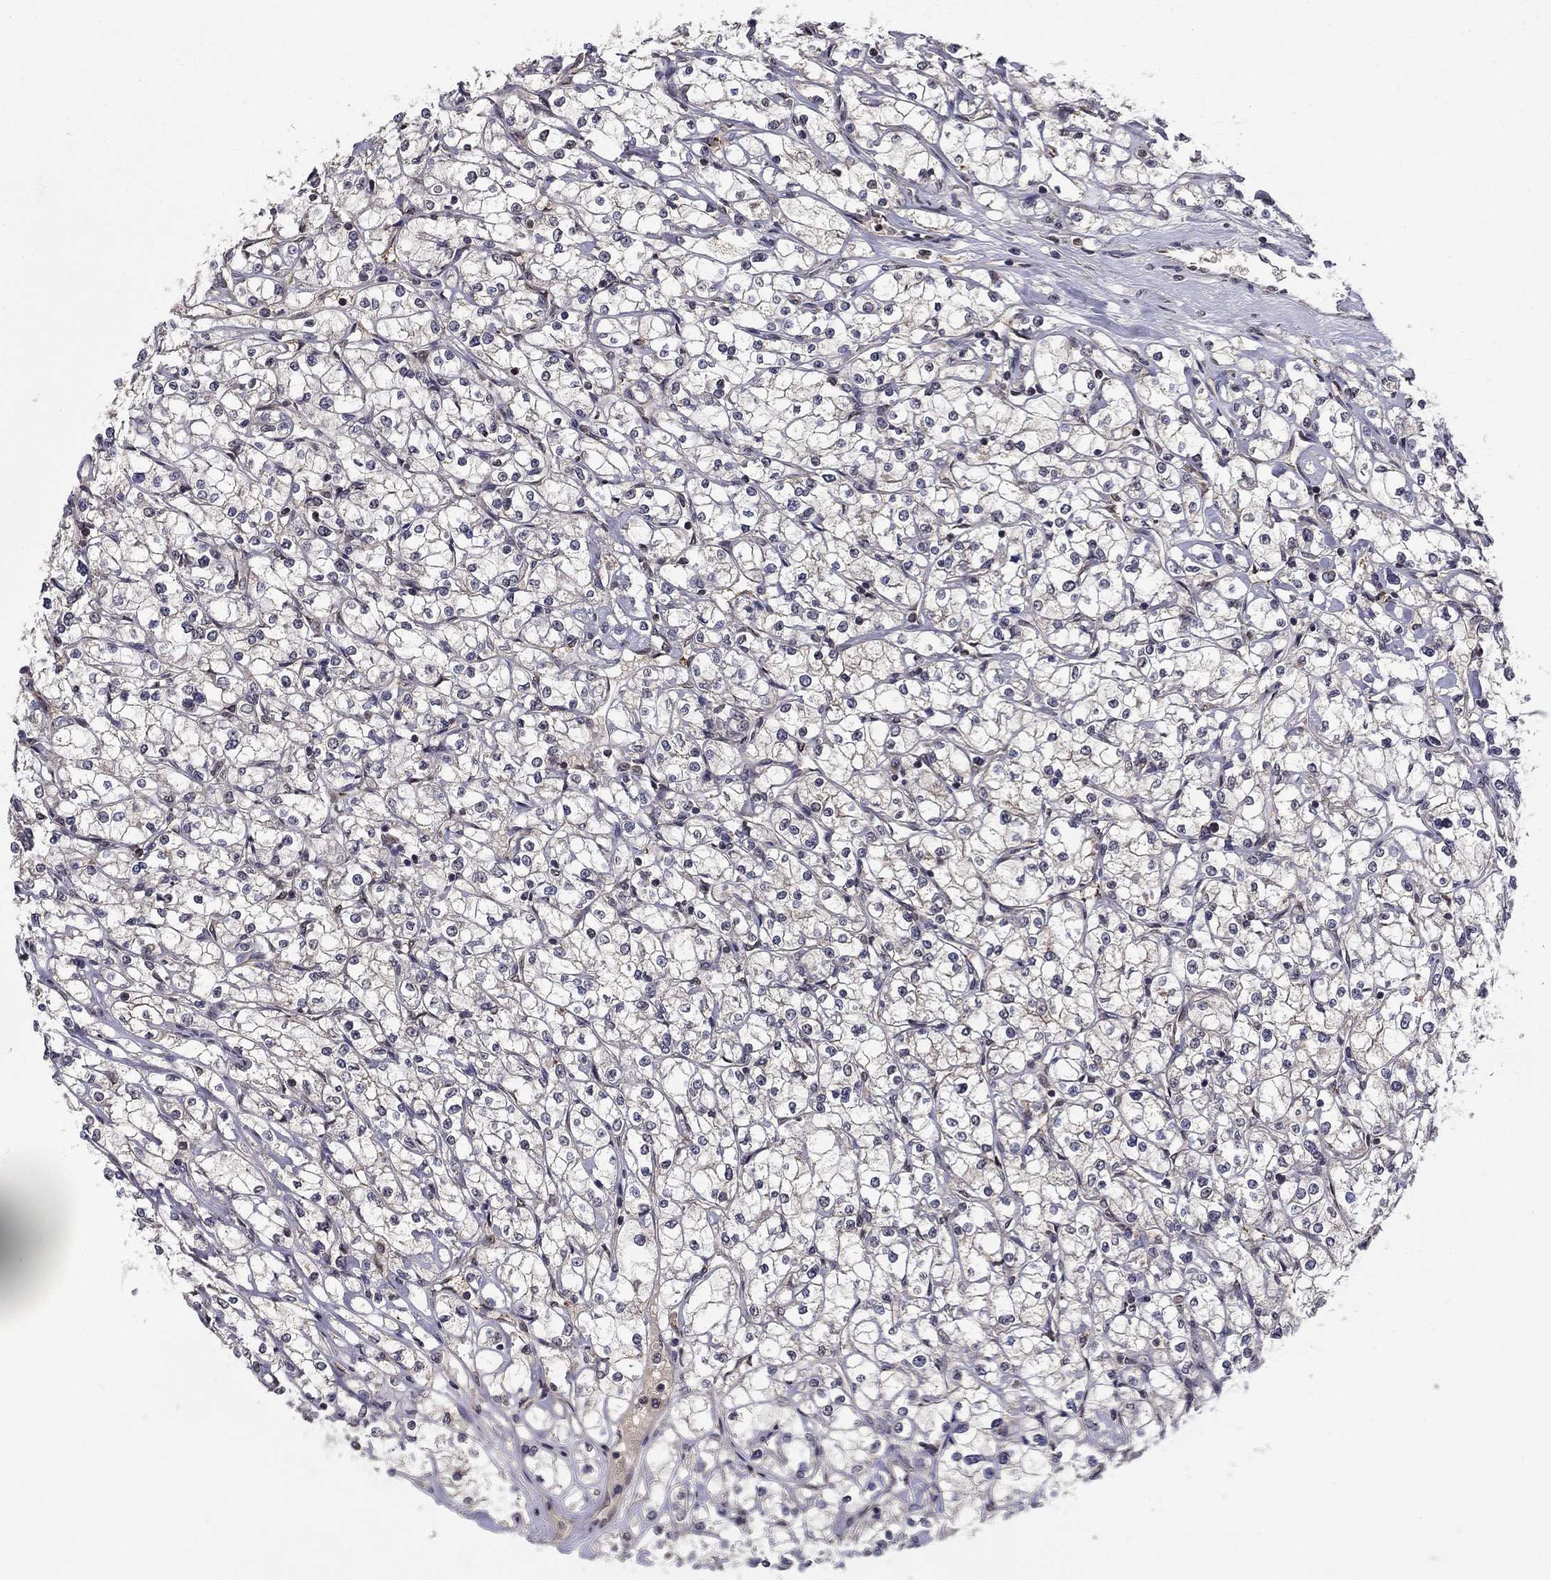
{"staining": {"intensity": "negative", "quantity": "none", "location": "none"}, "tissue": "renal cancer", "cell_type": "Tumor cells", "image_type": "cancer", "snomed": [{"axis": "morphology", "description": "Adenocarcinoma, NOS"}, {"axis": "topography", "description": "Kidney"}], "caption": "Adenocarcinoma (renal) was stained to show a protein in brown. There is no significant expression in tumor cells. Brightfield microscopy of immunohistochemistry (IHC) stained with DAB (brown) and hematoxylin (blue), captured at high magnification.", "gene": "SLC2A13", "patient": {"sex": "male", "age": 67}}